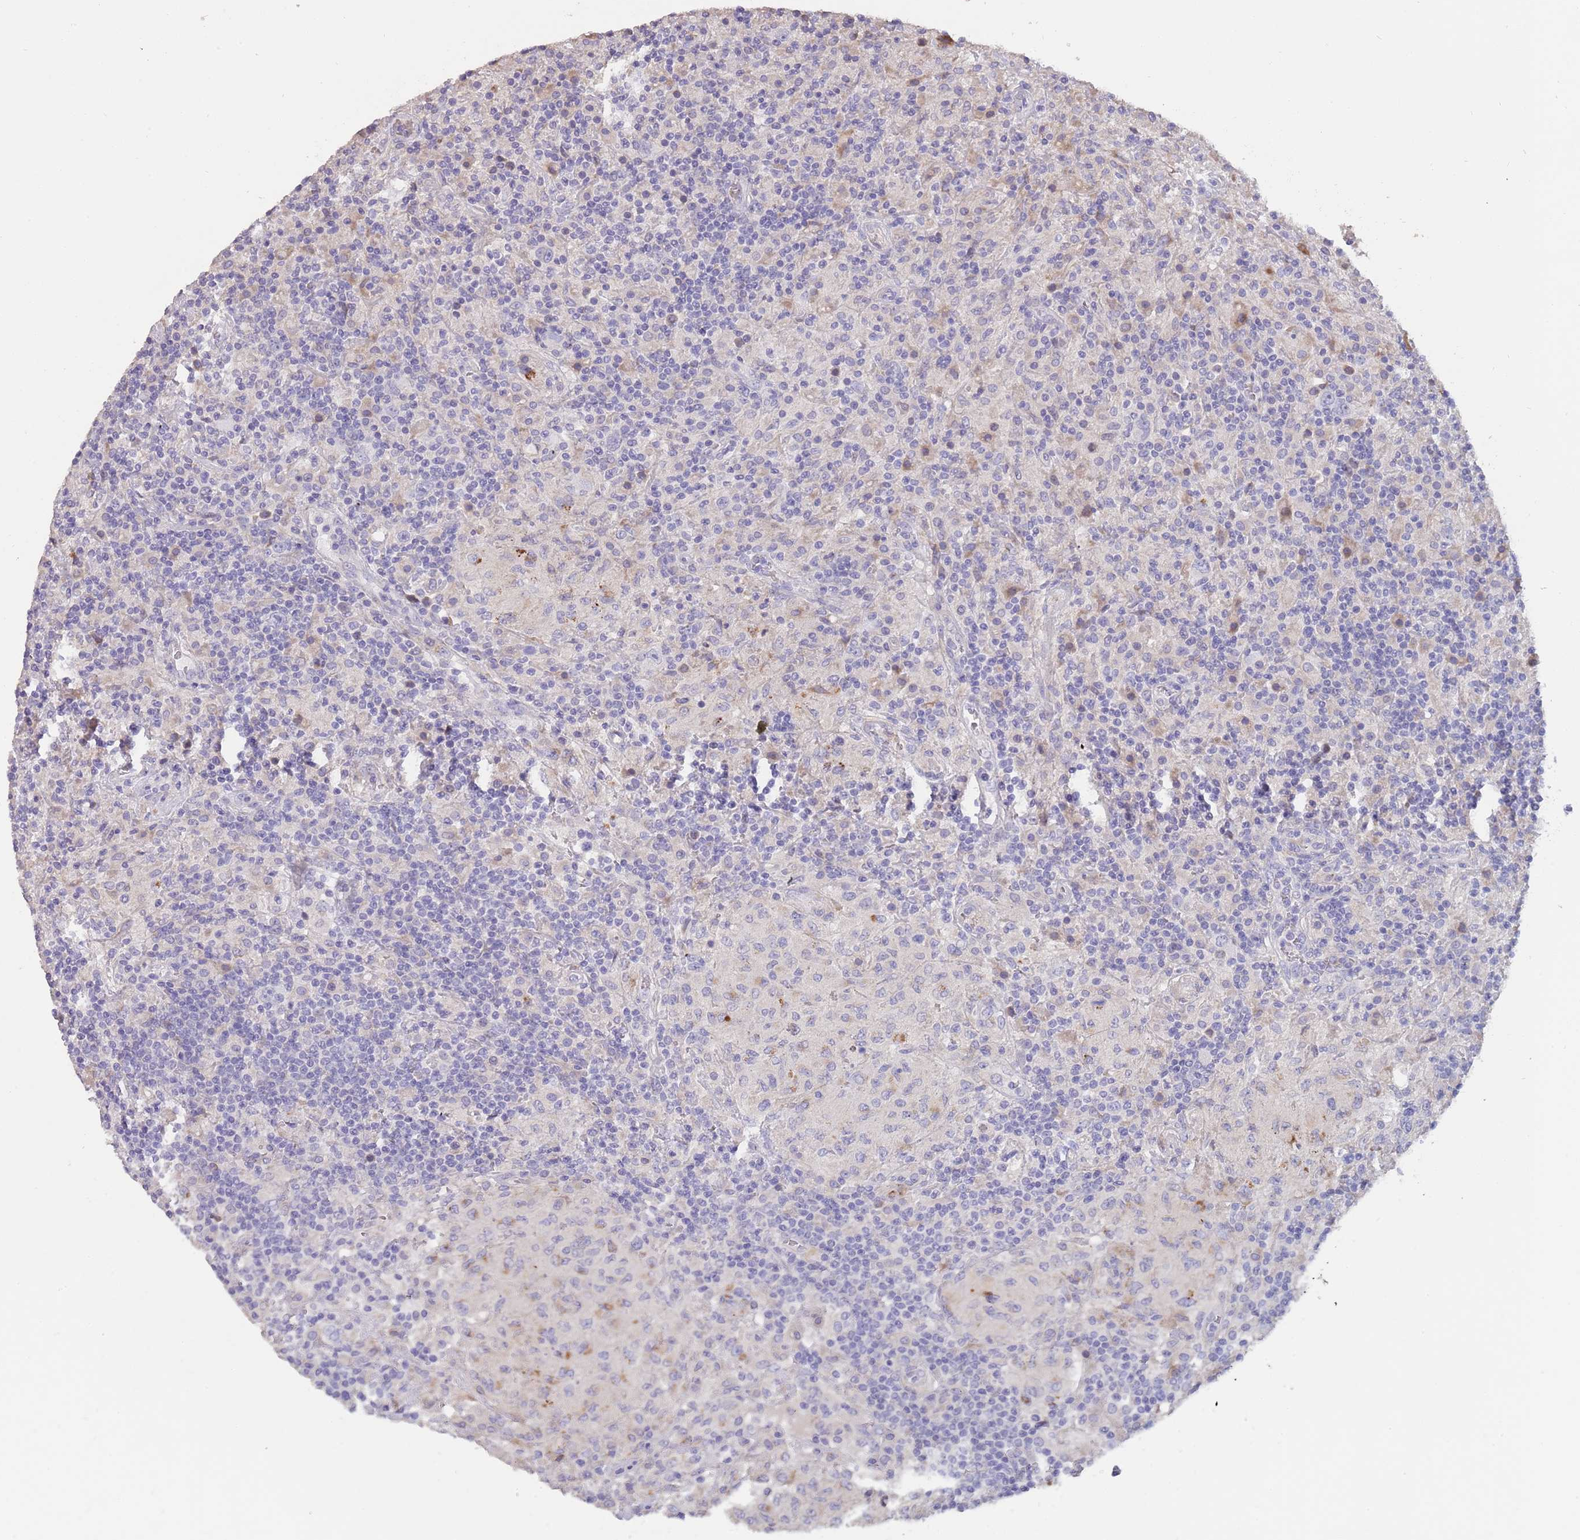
{"staining": {"intensity": "negative", "quantity": "none", "location": "none"}, "tissue": "lymphoma", "cell_type": "Tumor cells", "image_type": "cancer", "snomed": [{"axis": "morphology", "description": "Hodgkin's disease, NOS"}, {"axis": "topography", "description": "Lymph node"}], "caption": "There is no significant positivity in tumor cells of lymphoma.", "gene": "SUSD1", "patient": {"sex": "male", "age": 70}}